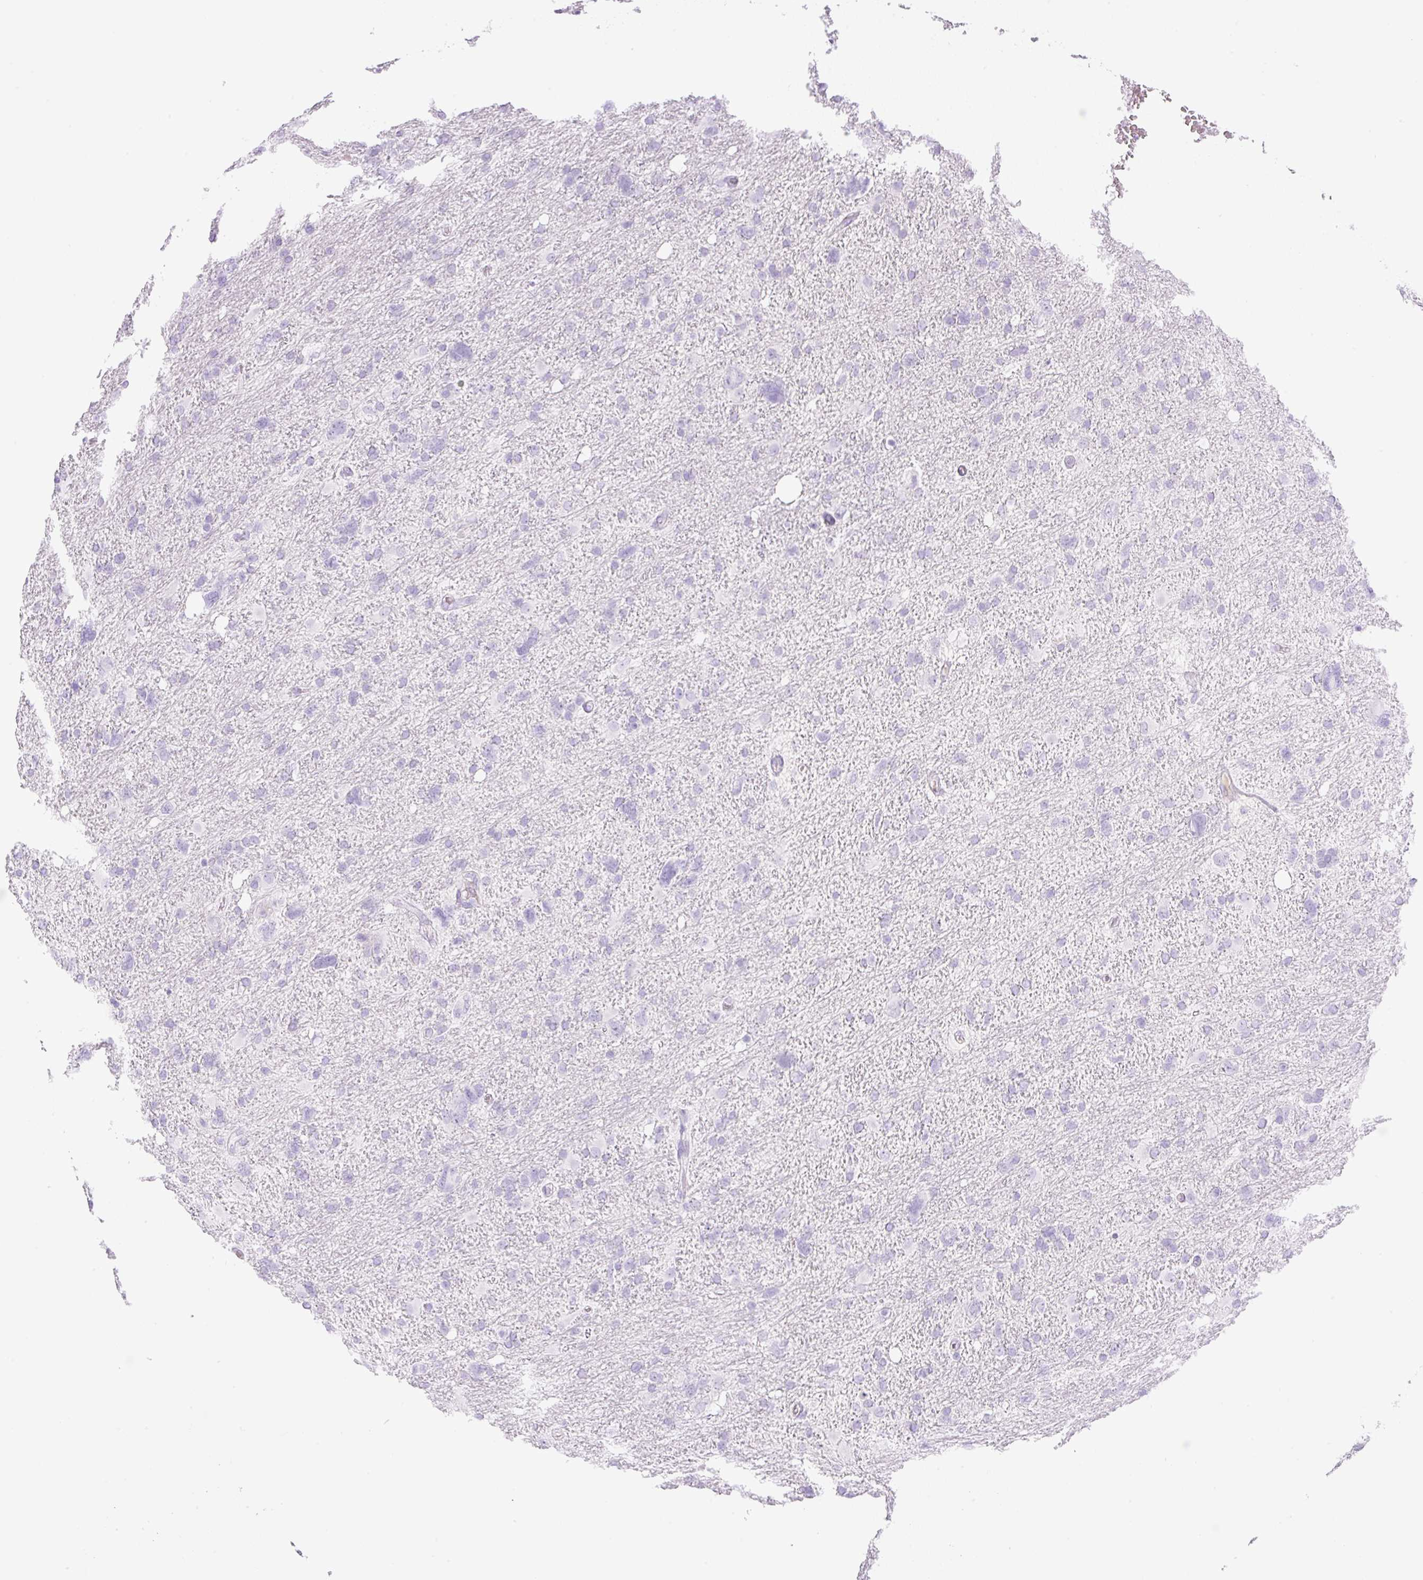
{"staining": {"intensity": "negative", "quantity": "none", "location": "none"}, "tissue": "glioma", "cell_type": "Tumor cells", "image_type": "cancer", "snomed": [{"axis": "morphology", "description": "Glioma, malignant, High grade"}, {"axis": "topography", "description": "Brain"}], "caption": "The immunohistochemistry (IHC) image has no significant positivity in tumor cells of glioma tissue. (DAB immunohistochemistry visualized using brightfield microscopy, high magnification).", "gene": "PALM3", "patient": {"sex": "male", "age": 61}}